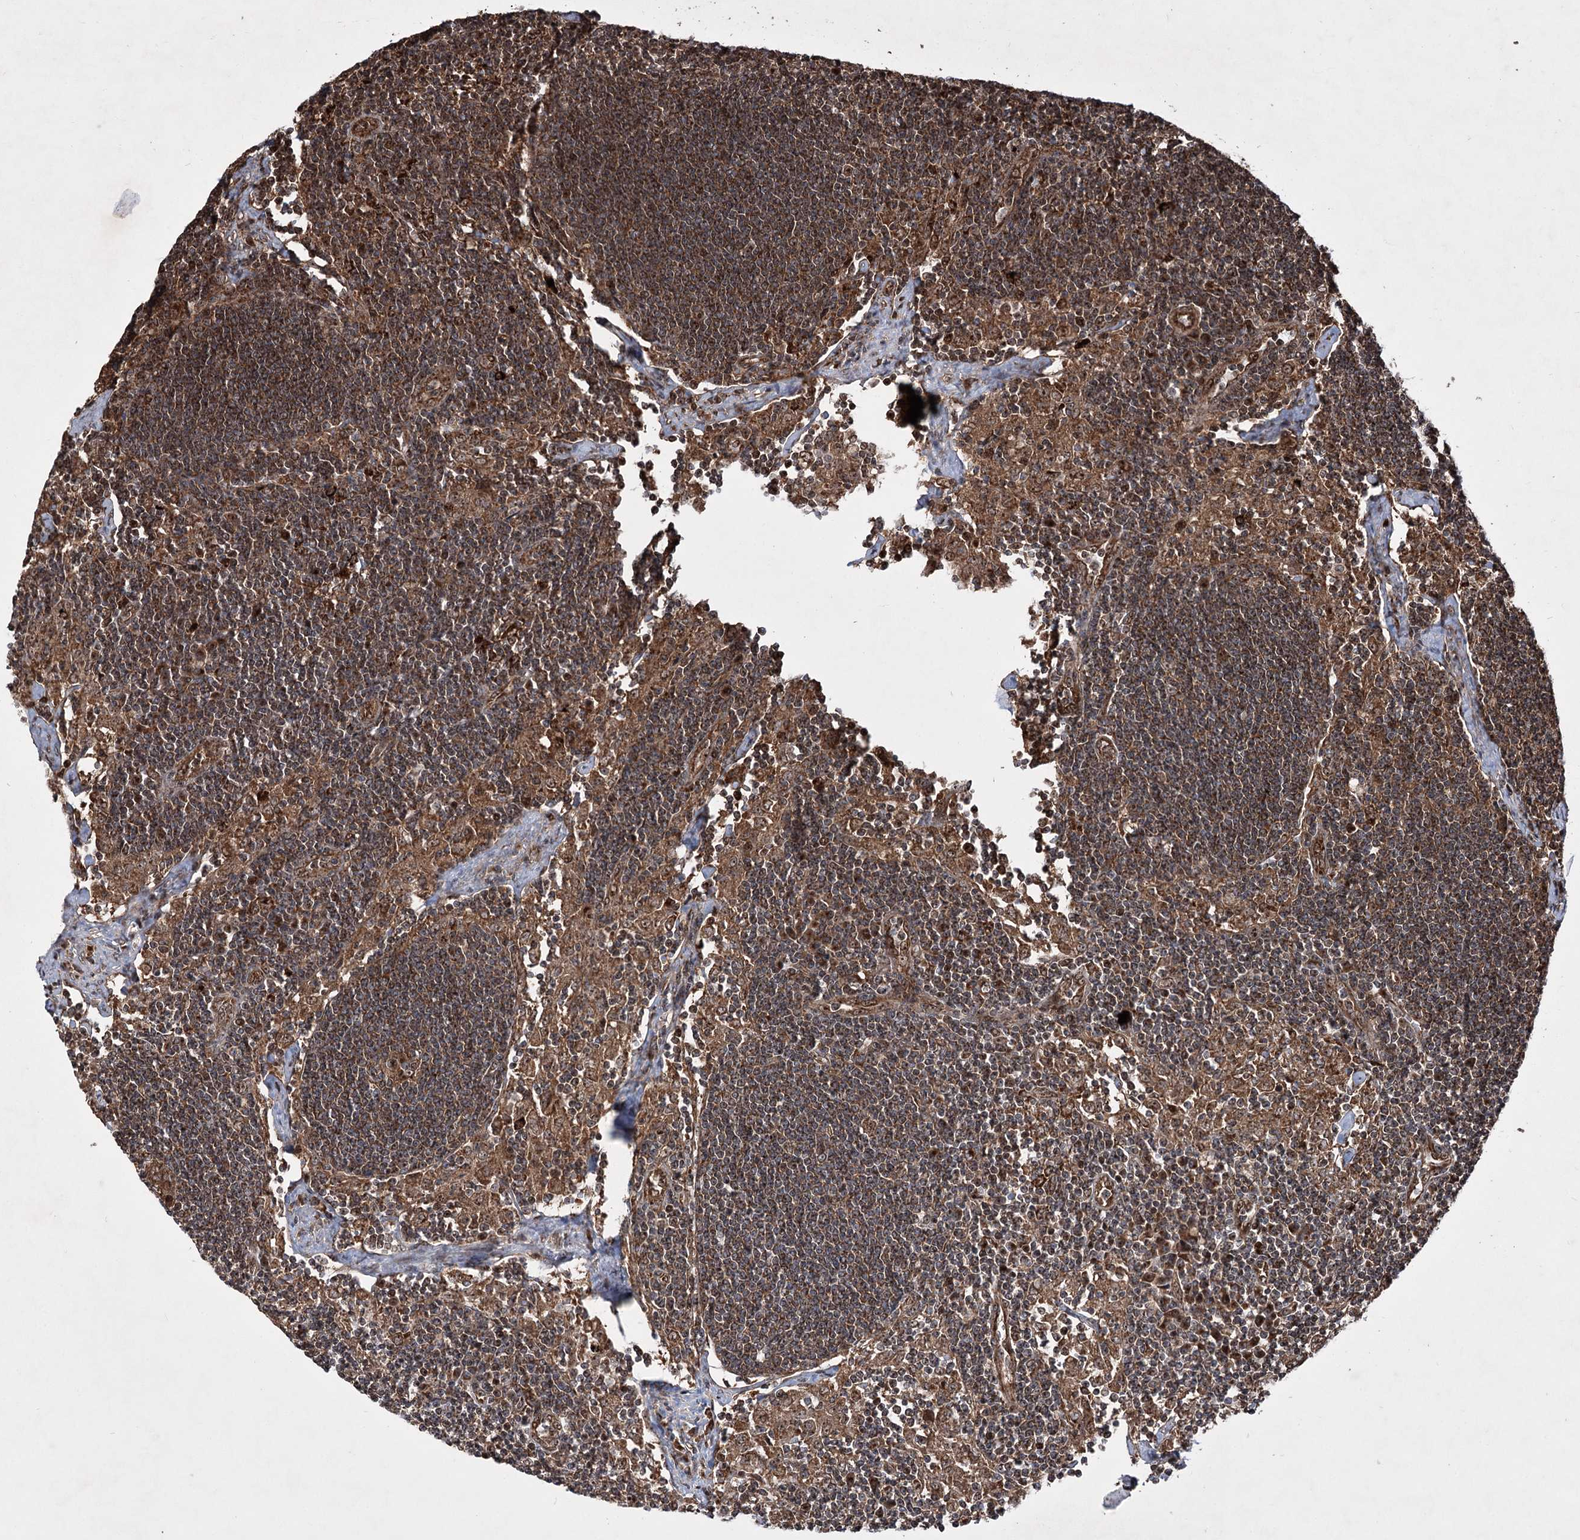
{"staining": {"intensity": "moderate", "quantity": ">75%", "location": "cytoplasmic/membranous,nuclear"}, "tissue": "lymph node", "cell_type": "Germinal center cells", "image_type": "normal", "snomed": [{"axis": "morphology", "description": "Normal tissue, NOS"}, {"axis": "topography", "description": "Lymph node"}], "caption": "High-power microscopy captured an immunohistochemistry (IHC) image of unremarkable lymph node, revealing moderate cytoplasmic/membranous,nuclear positivity in about >75% of germinal center cells. The staining was performed using DAB (3,3'-diaminobenzidine) to visualize the protein expression in brown, while the nuclei were stained in blue with hematoxylin (Magnification: 20x).", "gene": "SERINC5", "patient": {"sex": "male", "age": 24}}